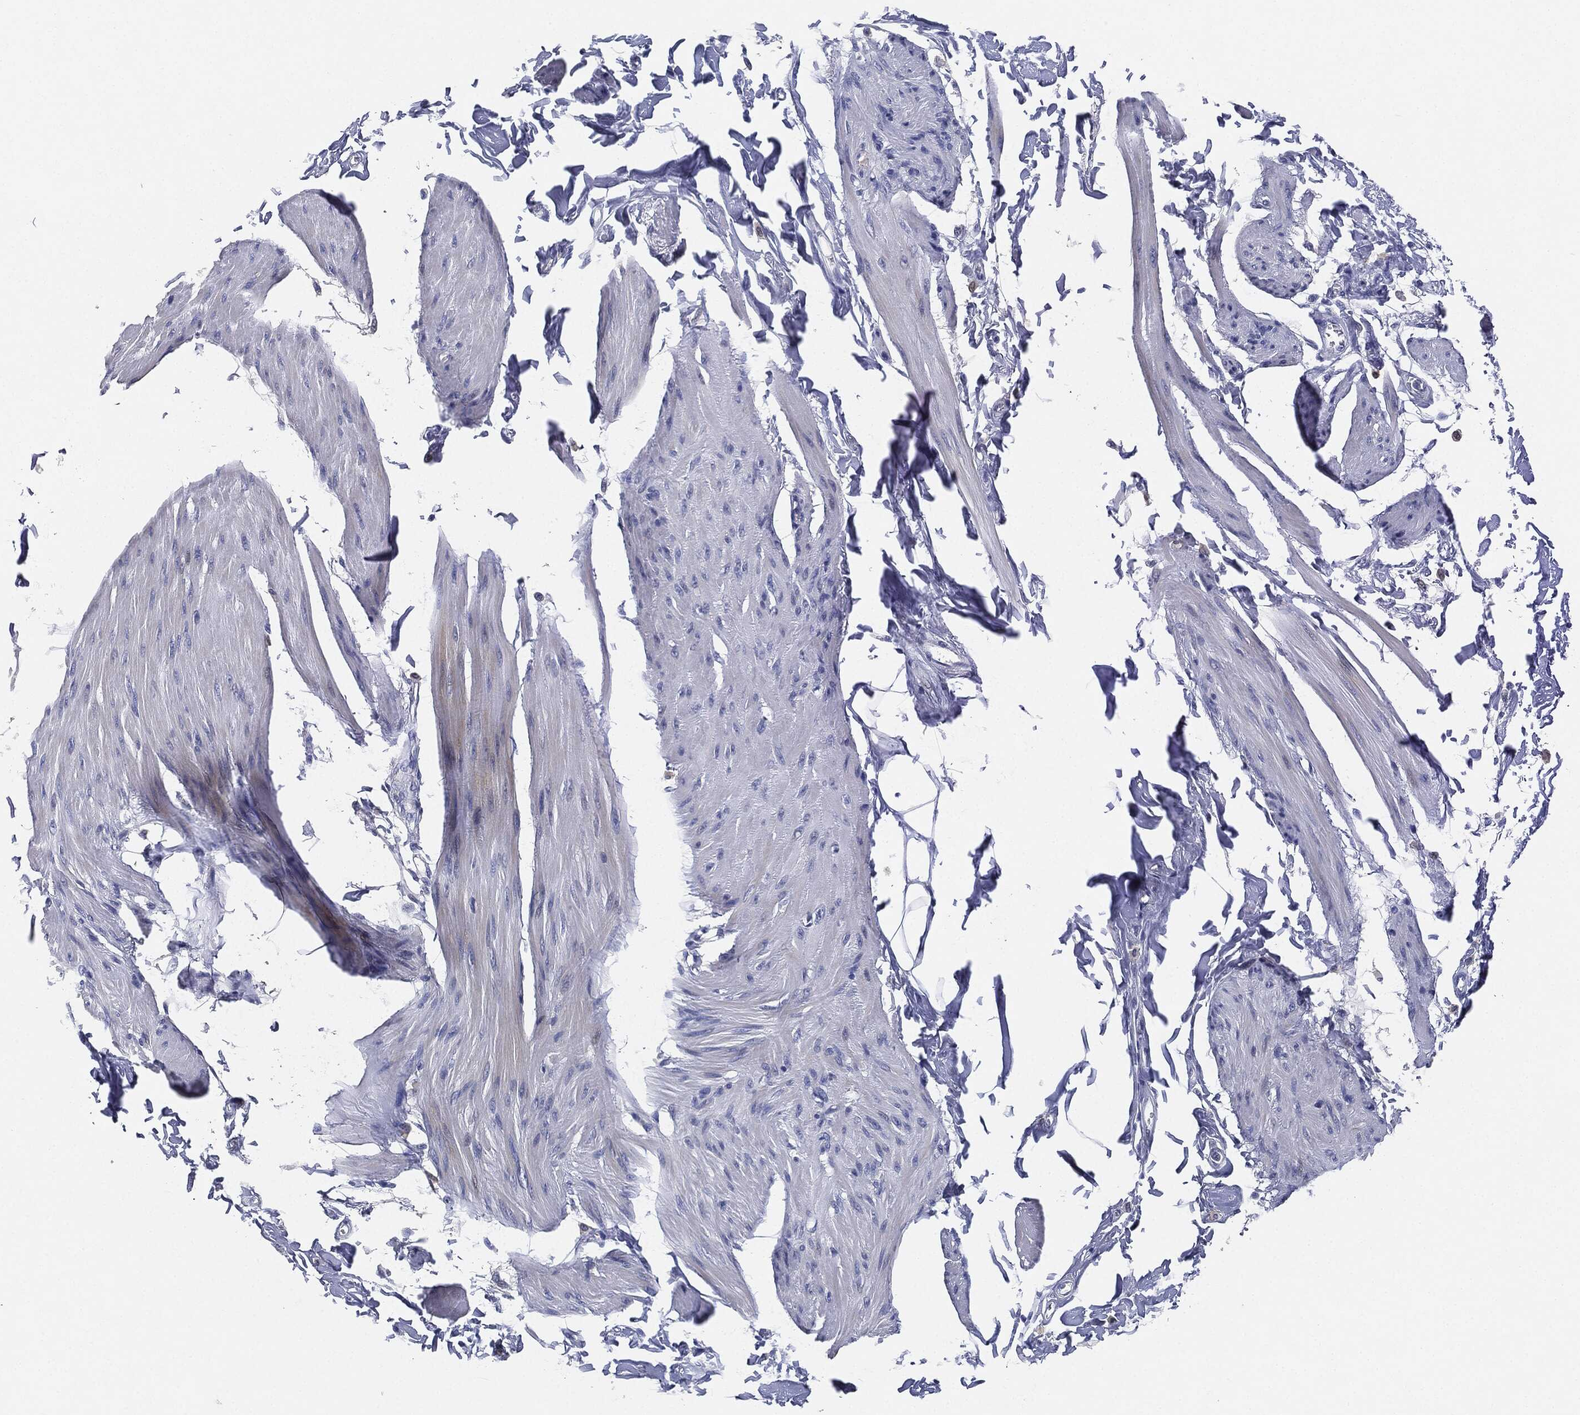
{"staining": {"intensity": "negative", "quantity": "none", "location": "none"}, "tissue": "smooth muscle", "cell_type": "Smooth muscle cells", "image_type": "normal", "snomed": [{"axis": "morphology", "description": "Normal tissue, NOS"}, {"axis": "topography", "description": "Adipose tissue"}, {"axis": "topography", "description": "Smooth muscle"}, {"axis": "topography", "description": "Peripheral nerve tissue"}], "caption": "This is a micrograph of IHC staining of benign smooth muscle, which shows no expression in smooth muscle cells.", "gene": "NTRK1", "patient": {"sex": "male", "age": 83}}